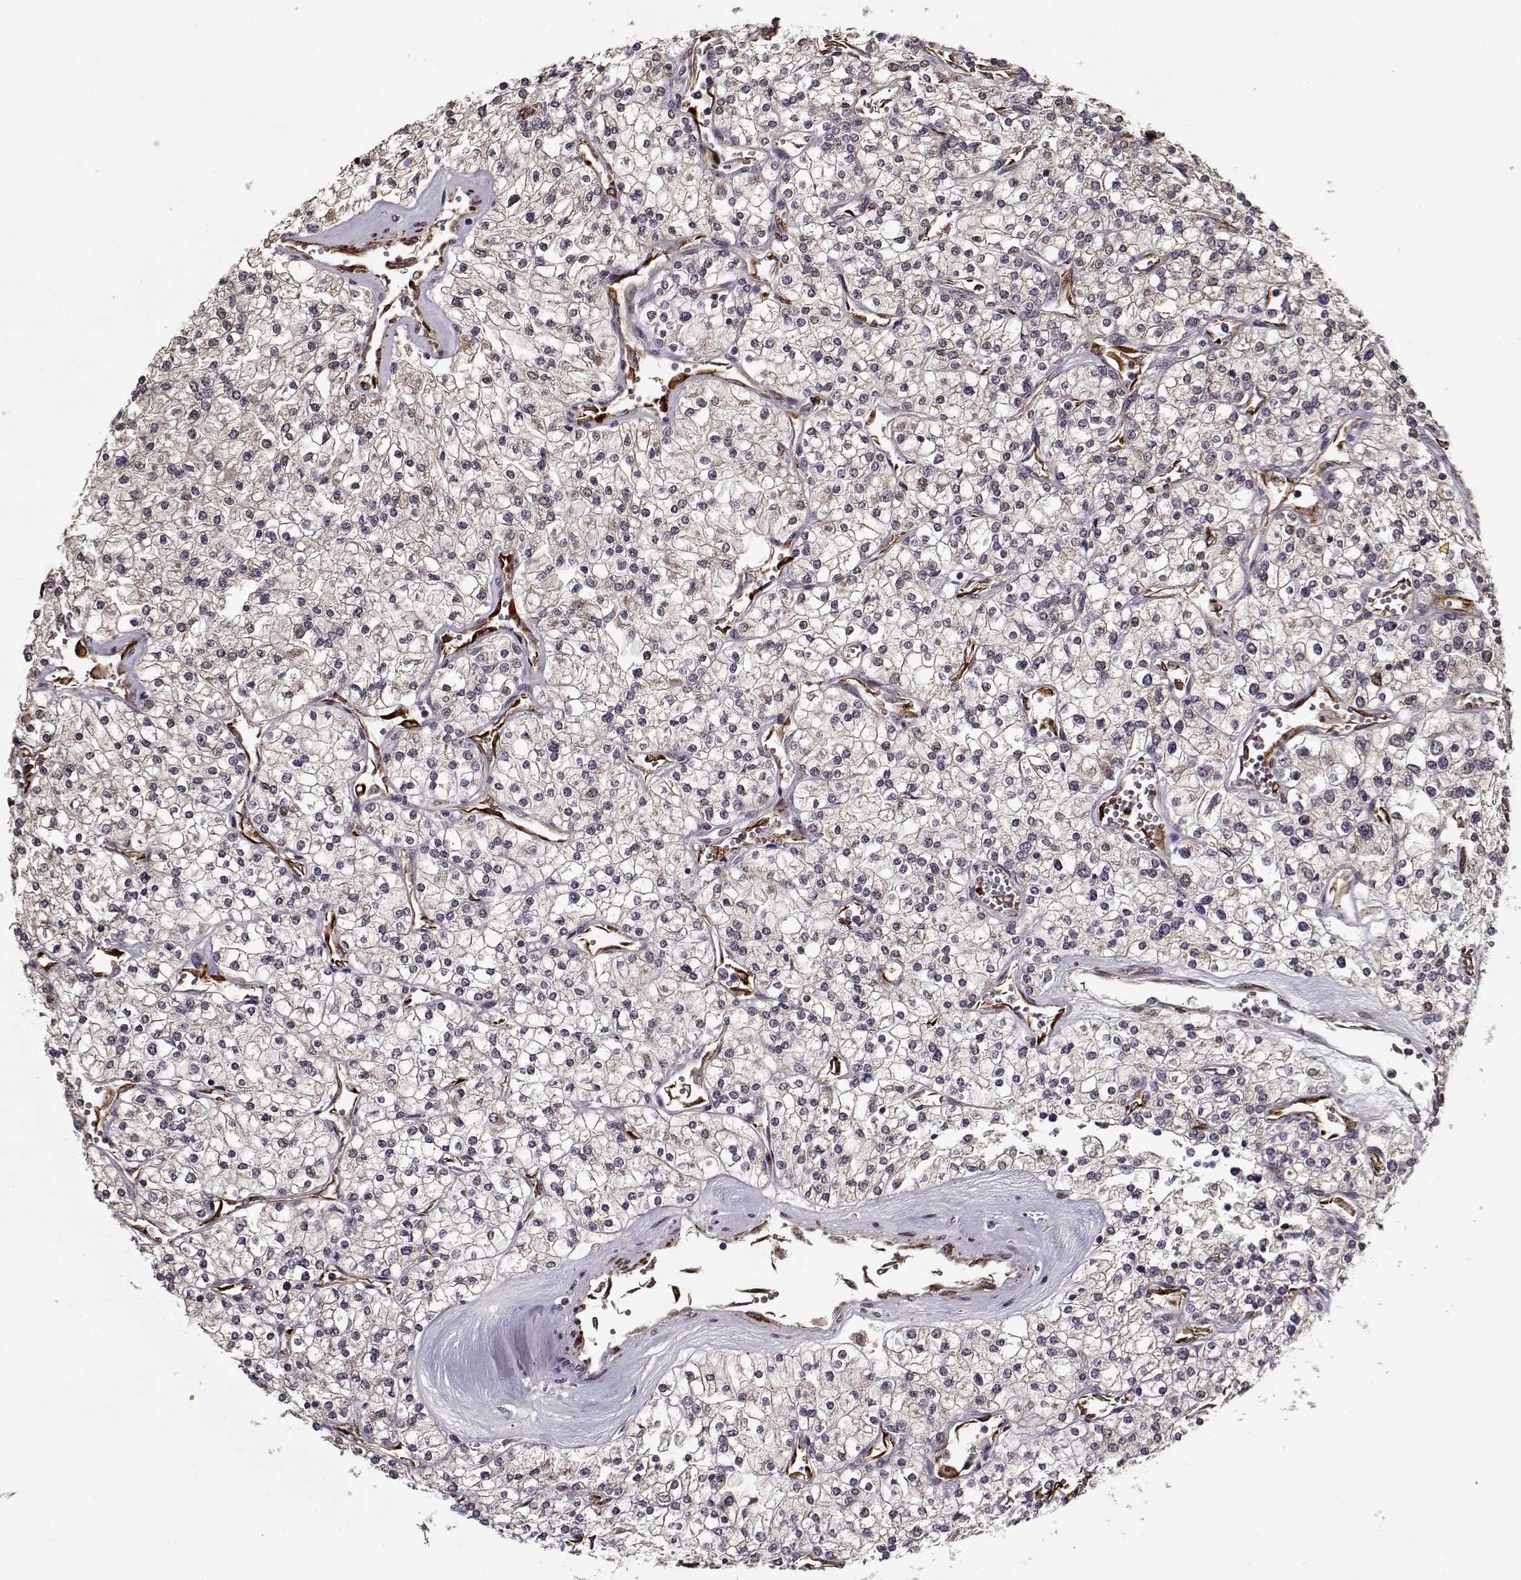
{"staining": {"intensity": "weak", "quantity": "25%-75%", "location": "cytoplasmic/membranous"}, "tissue": "renal cancer", "cell_type": "Tumor cells", "image_type": "cancer", "snomed": [{"axis": "morphology", "description": "Adenocarcinoma, NOS"}, {"axis": "topography", "description": "Kidney"}], "caption": "Renal adenocarcinoma tissue displays weak cytoplasmic/membranous positivity in about 25%-75% of tumor cells, visualized by immunohistochemistry.", "gene": "IMMP1L", "patient": {"sex": "male", "age": 80}}